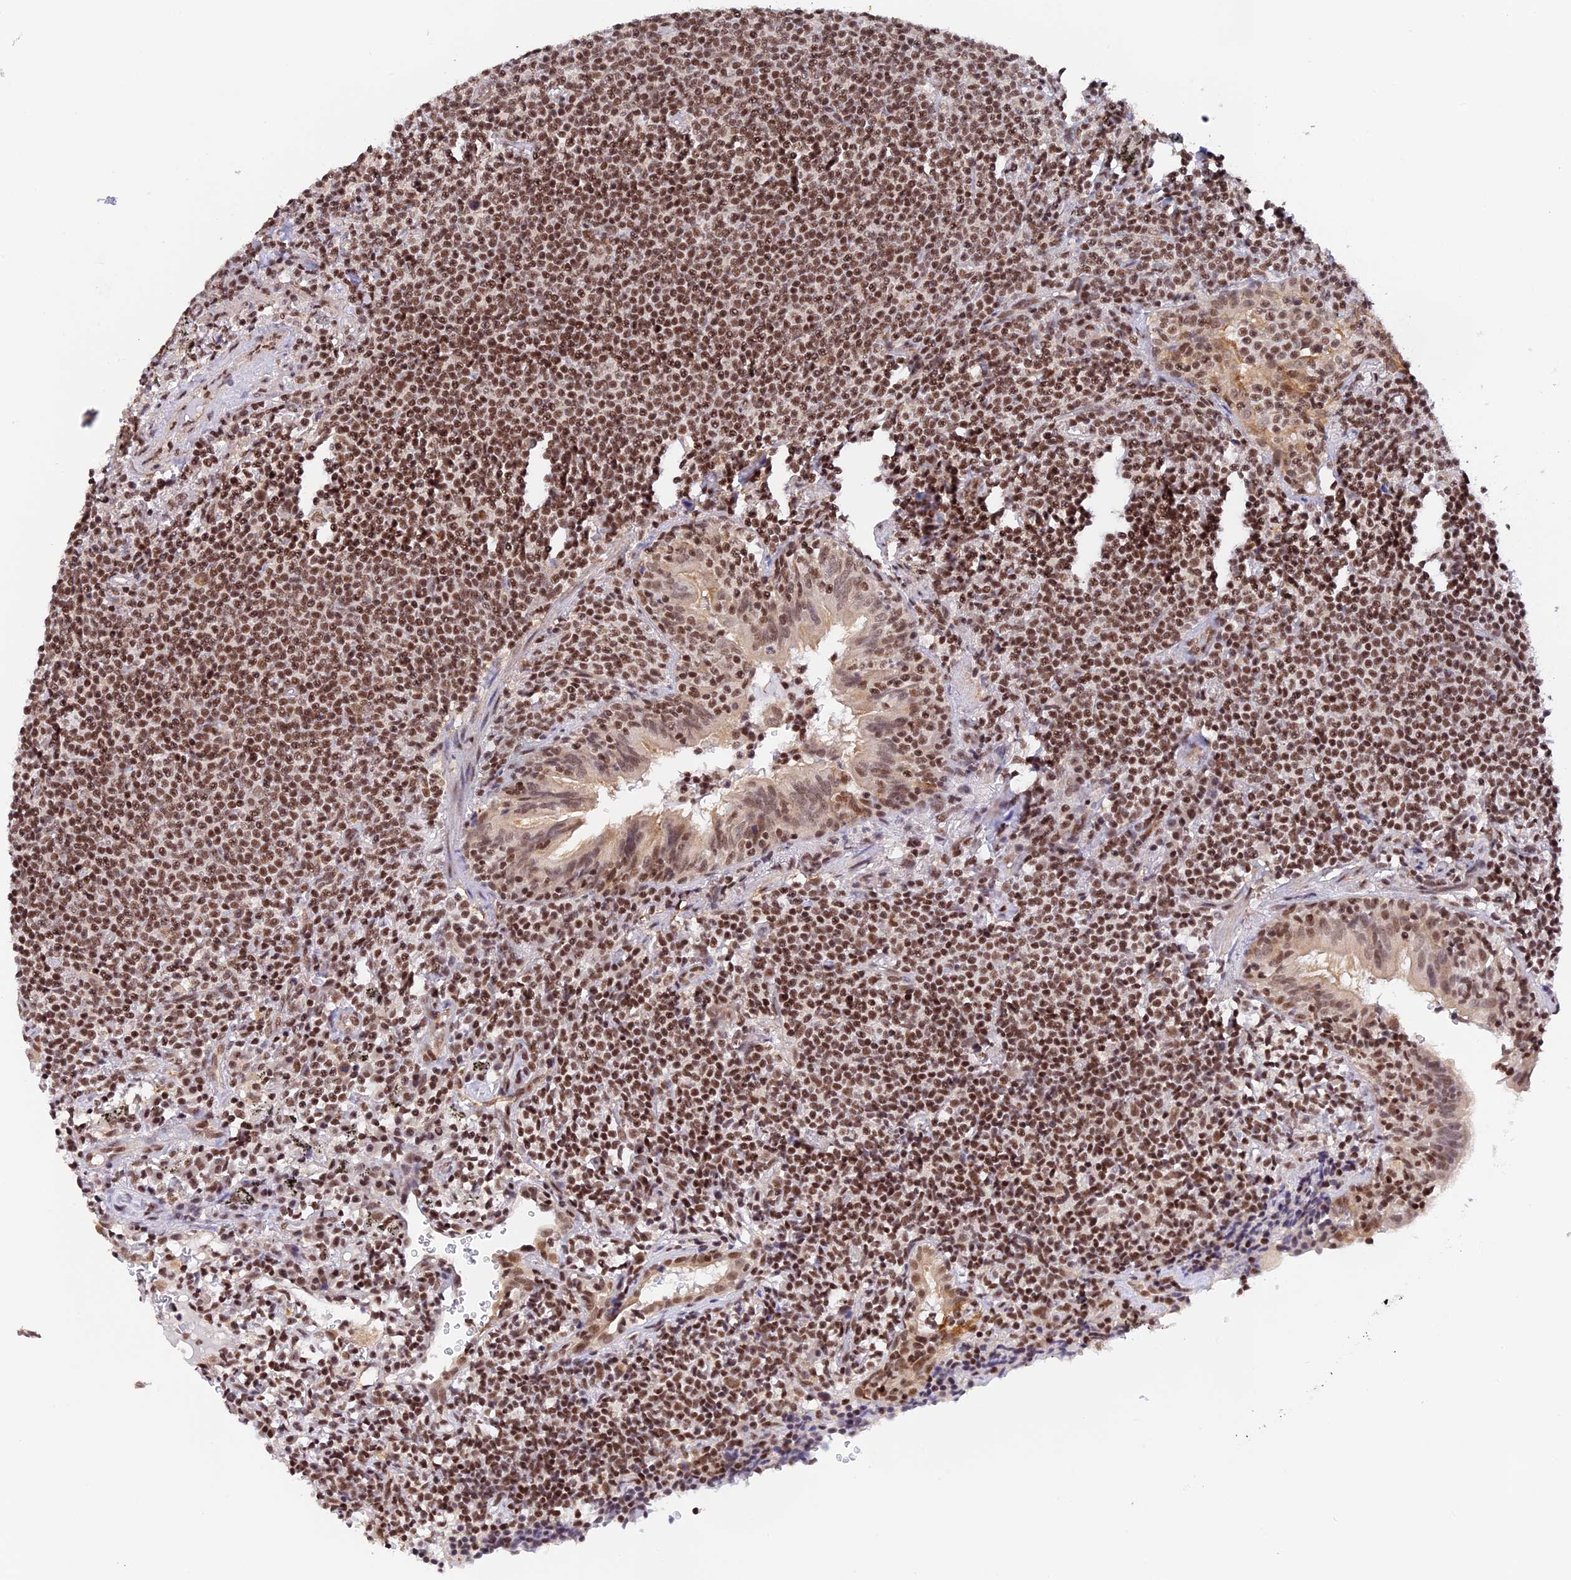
{"staining": {"intensity": "moderate", "quantity": ">75%", "location": "nuclear"}, "tissue": "lymphoma", "cell_type": "Tumor cells", "image_type": "cancer", "snomed": [{"axis": "morphology", "description": "Malignant lymphoma, non-Hodgkin's type, Low grade"}, {"axis": "topography", "description": "Lung"}], "caption": "Tumor cells display medium levels of moderate nuclear positivity in about >75% of cells in lymphoma. Ihc stains the protein in brown and the nuclei are stained blue.", "gene": "THAP11", "patient": {"sex": "female", "age": 71}}